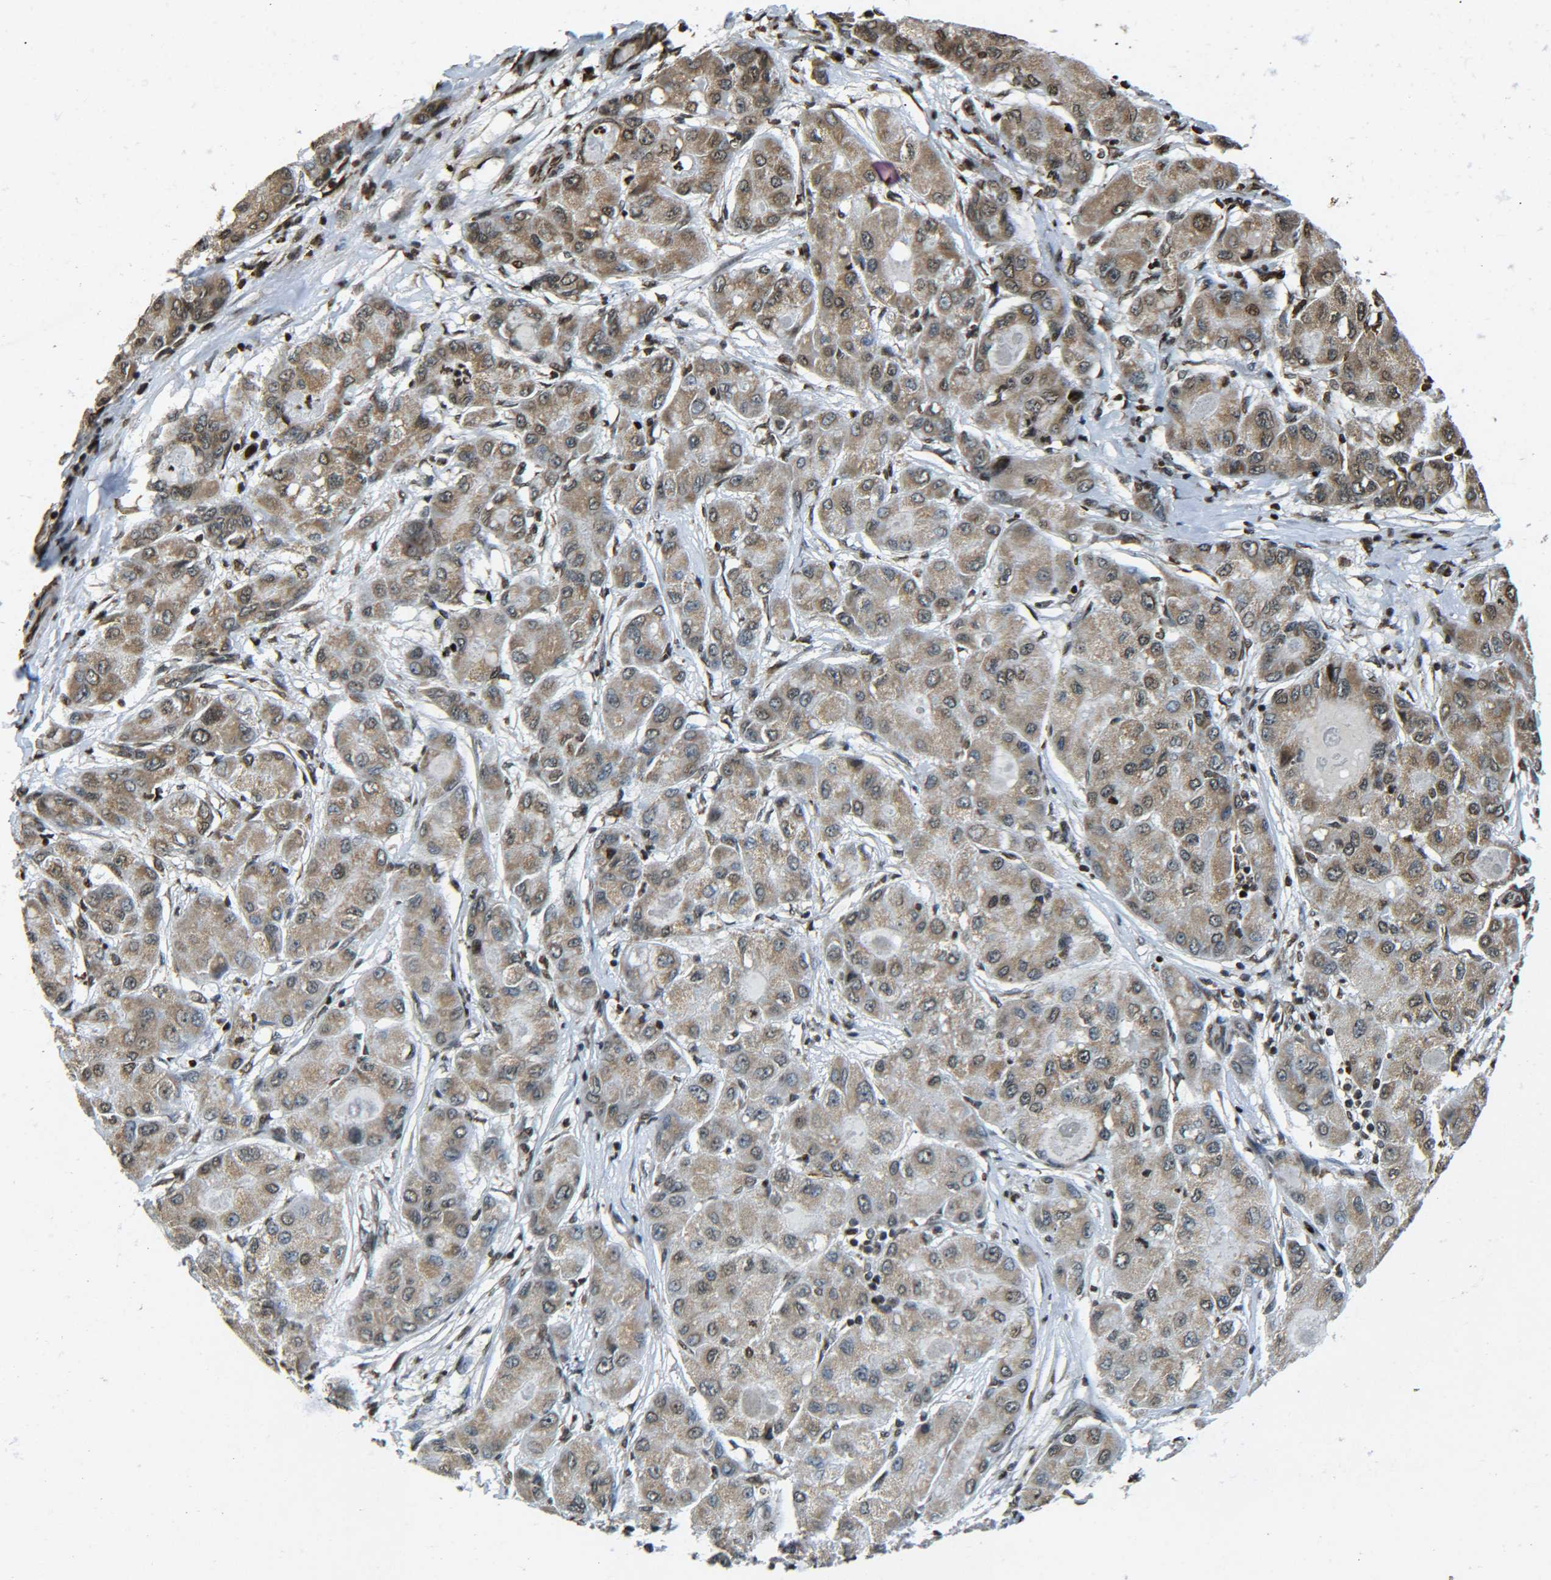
{"staining": {"intensity": "moderate", "quantity": ">75%", "location": "cytoplasmic/membranous,nuclear"}, "tissue": "liver cancer", "cell_type": "Tumor cells", "image_type": "cancer", "snomed": [{"axis": "morphology", "description": "Carcinoma, Hepatocellular, NOS"}, {"axis": "topography", "description": "Liver"}], "caption": "The immunohistochemical stain highlights moderate cytoplasmic/membranous and nuclear positivity in tumor cells of liver cancer (hepatocellular carcinoma) tissue. (DAB IHC, brown staining for protein, blue staining for nuclei).", "gene": "NEUROG2", "patient": {"sex": "male", "age": 80}}